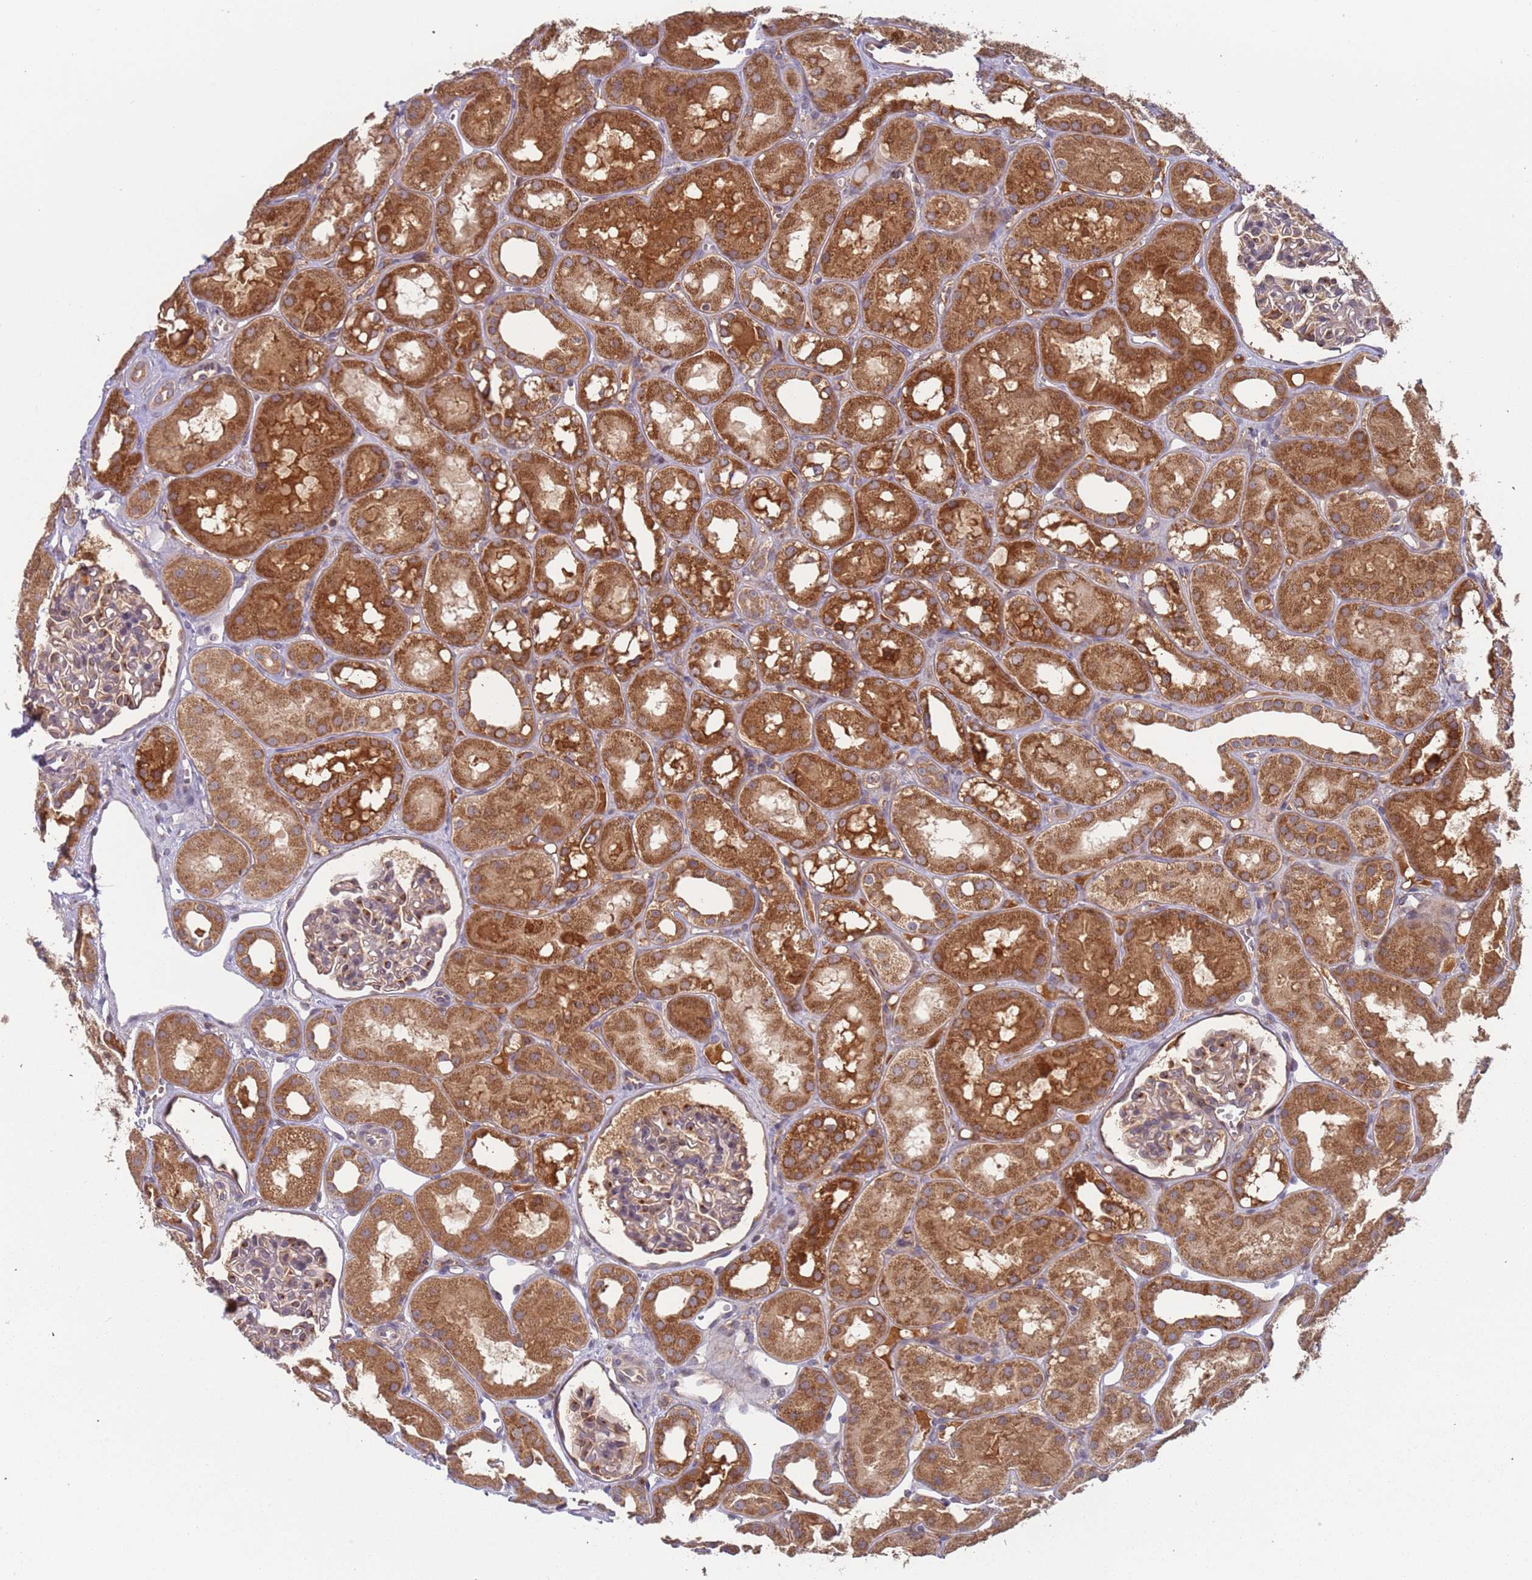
{"staining": {"intensity": "moderate", "quantity": "<25%", "location": "cytoplasmic/membranous"}, "tissue": "kidney", "cell_type": "Cells in glomeruli", "image_type": "normal", "snomed": [{"axis": "morphology", "description": "Normal tissue, NOS"}, {"axis": "topography", "description": "Kidney"}], "caption": "Immunohistochemistry photomicrograph of unremarkable human kidney stained for a protein (brown), which demonstrates low levels of moderate cytoplasmic/membranous staining in about <25% of cells in glomeruli.", "gene": "OR5A2", "patient": {"sex": "male", "age": 16}}